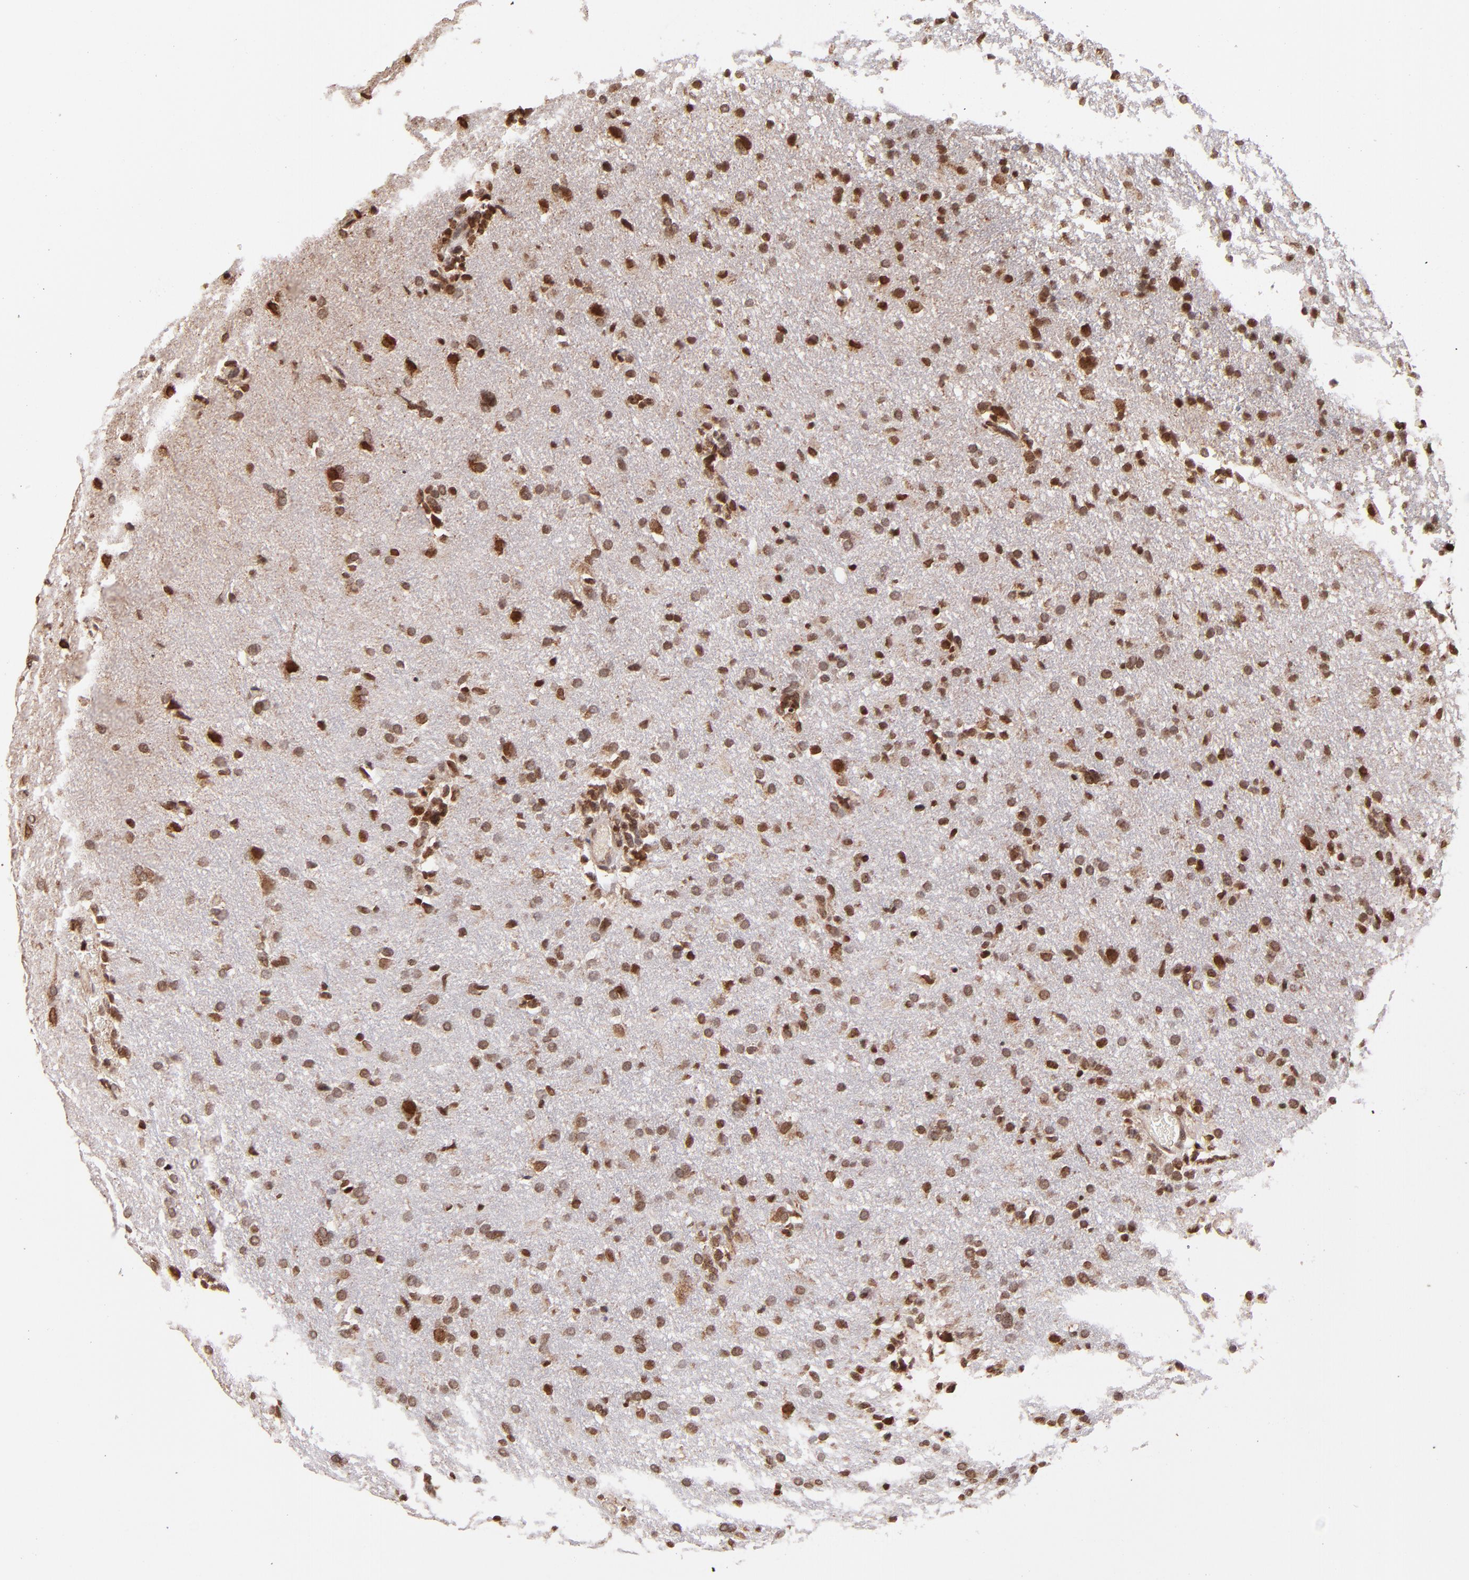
{"staining": {"intensity": "strong", "quantity": ">75%", "location": "cytoplasmic/membranous,nuclear"}, "tissue": "glioma", "cell_type": "Tumor cells", "image_type": "cancer", "snomed": [{"axis": "morphology", "description": "Glioma, malignant, High grade"}, {"axis": "topography", "description": "Brain"}], "caption": "Protein analysis of glioma tissue reveals strong cytoplasmic/membranous and nuclear expression in approximately >75% of tumor cells.", "gene": "TOP1MT", "patient": {"sex": "male", "age": 68}}